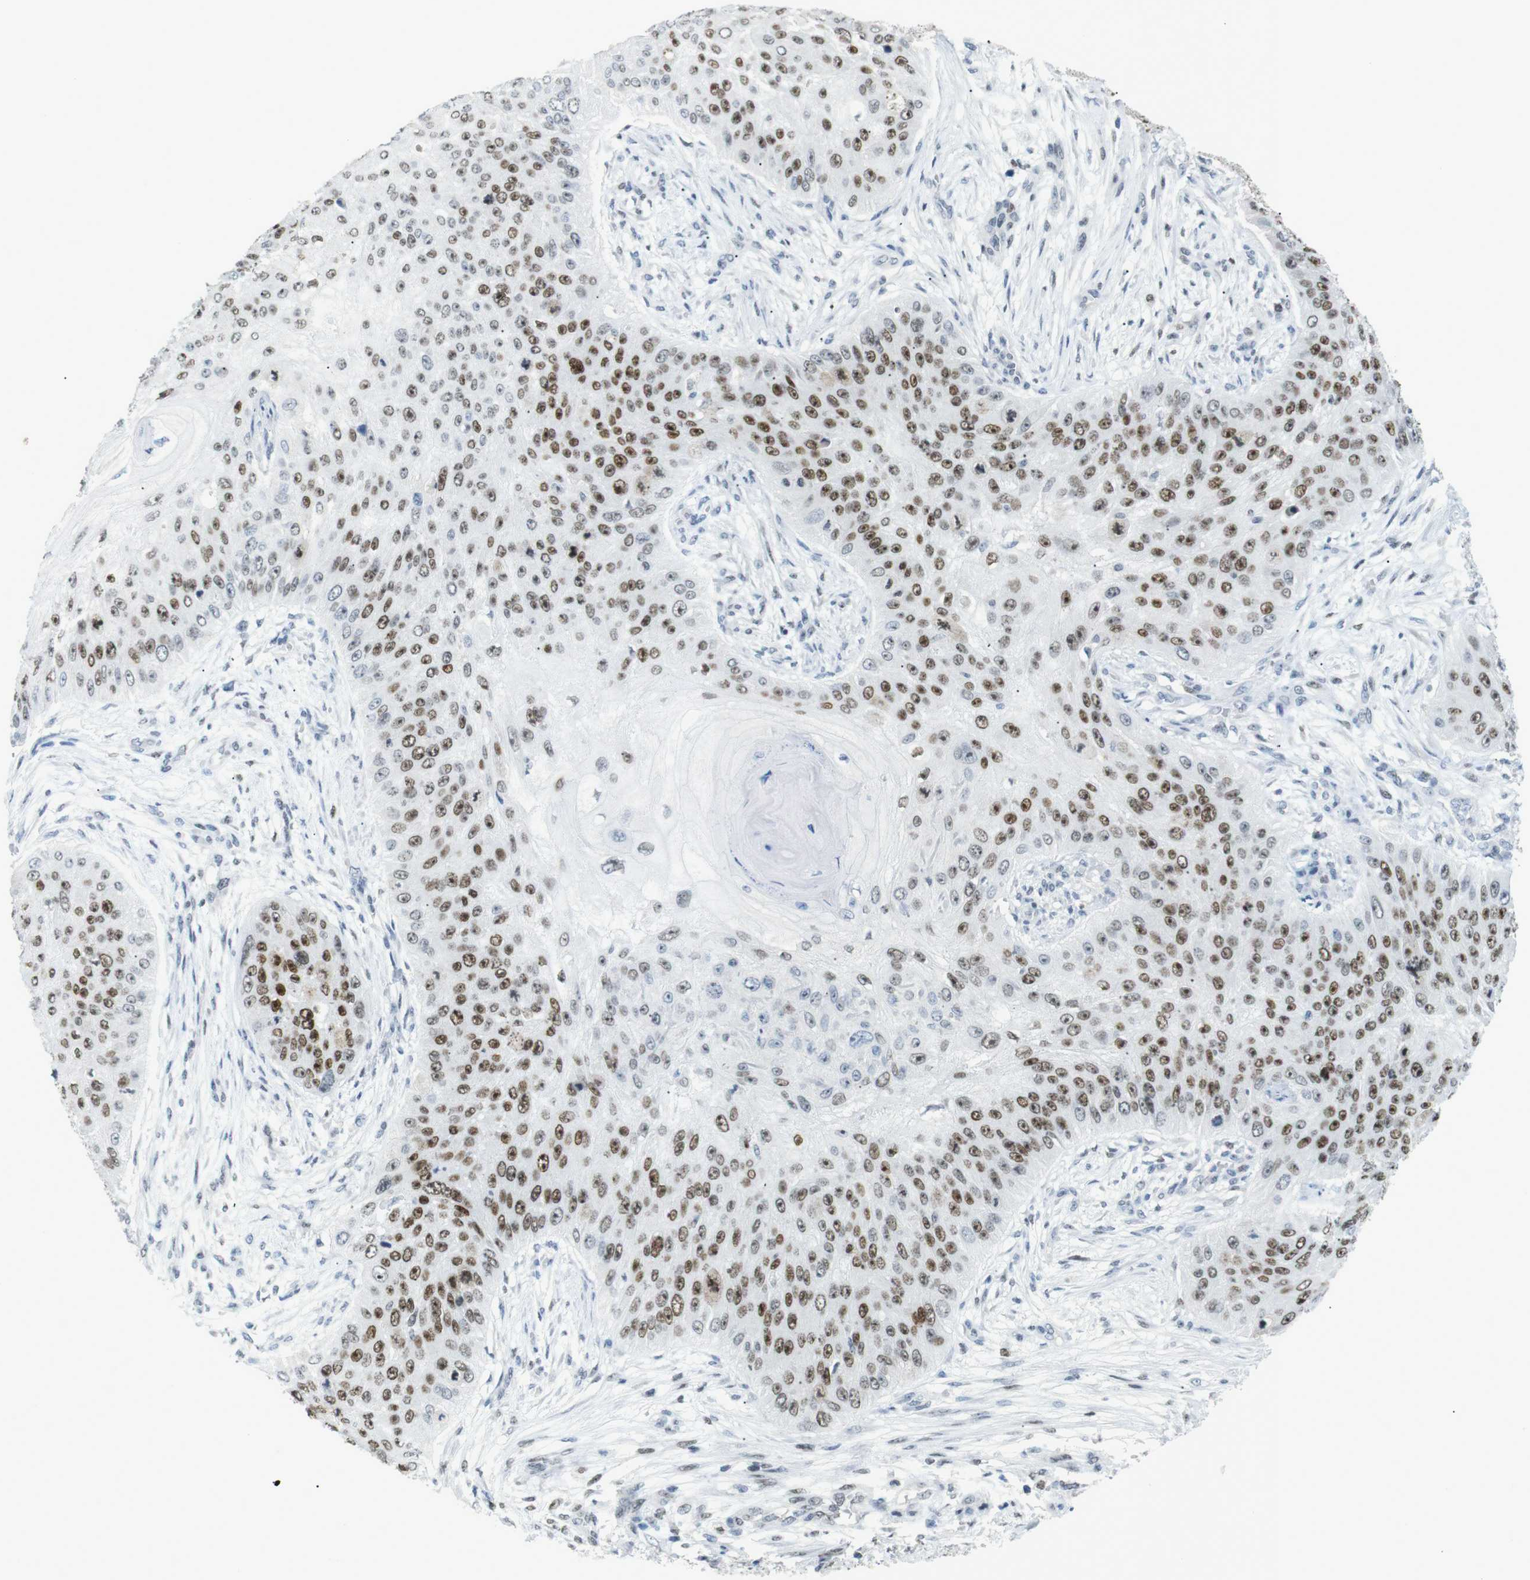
{"staining": {"intensity": "moderate", "quantity": ">75%", "location": "nuclear"}, "tissue": "skin cancer", "cell_type": "Tumor cells", "image_type": "cancer", "snomed": [{"axis": "morphology", "description": "Squamous cell carcinoma, NOS"}, {"axis": "topography", "description": "Skin"}], "caption": "Skin cancer stained with a brown dye exhibits moderate nuclear positive positivity in approximately >75% of tumor cells.", "gene": "RIOX2", "patient": {"sex": "female", "age": 80}}